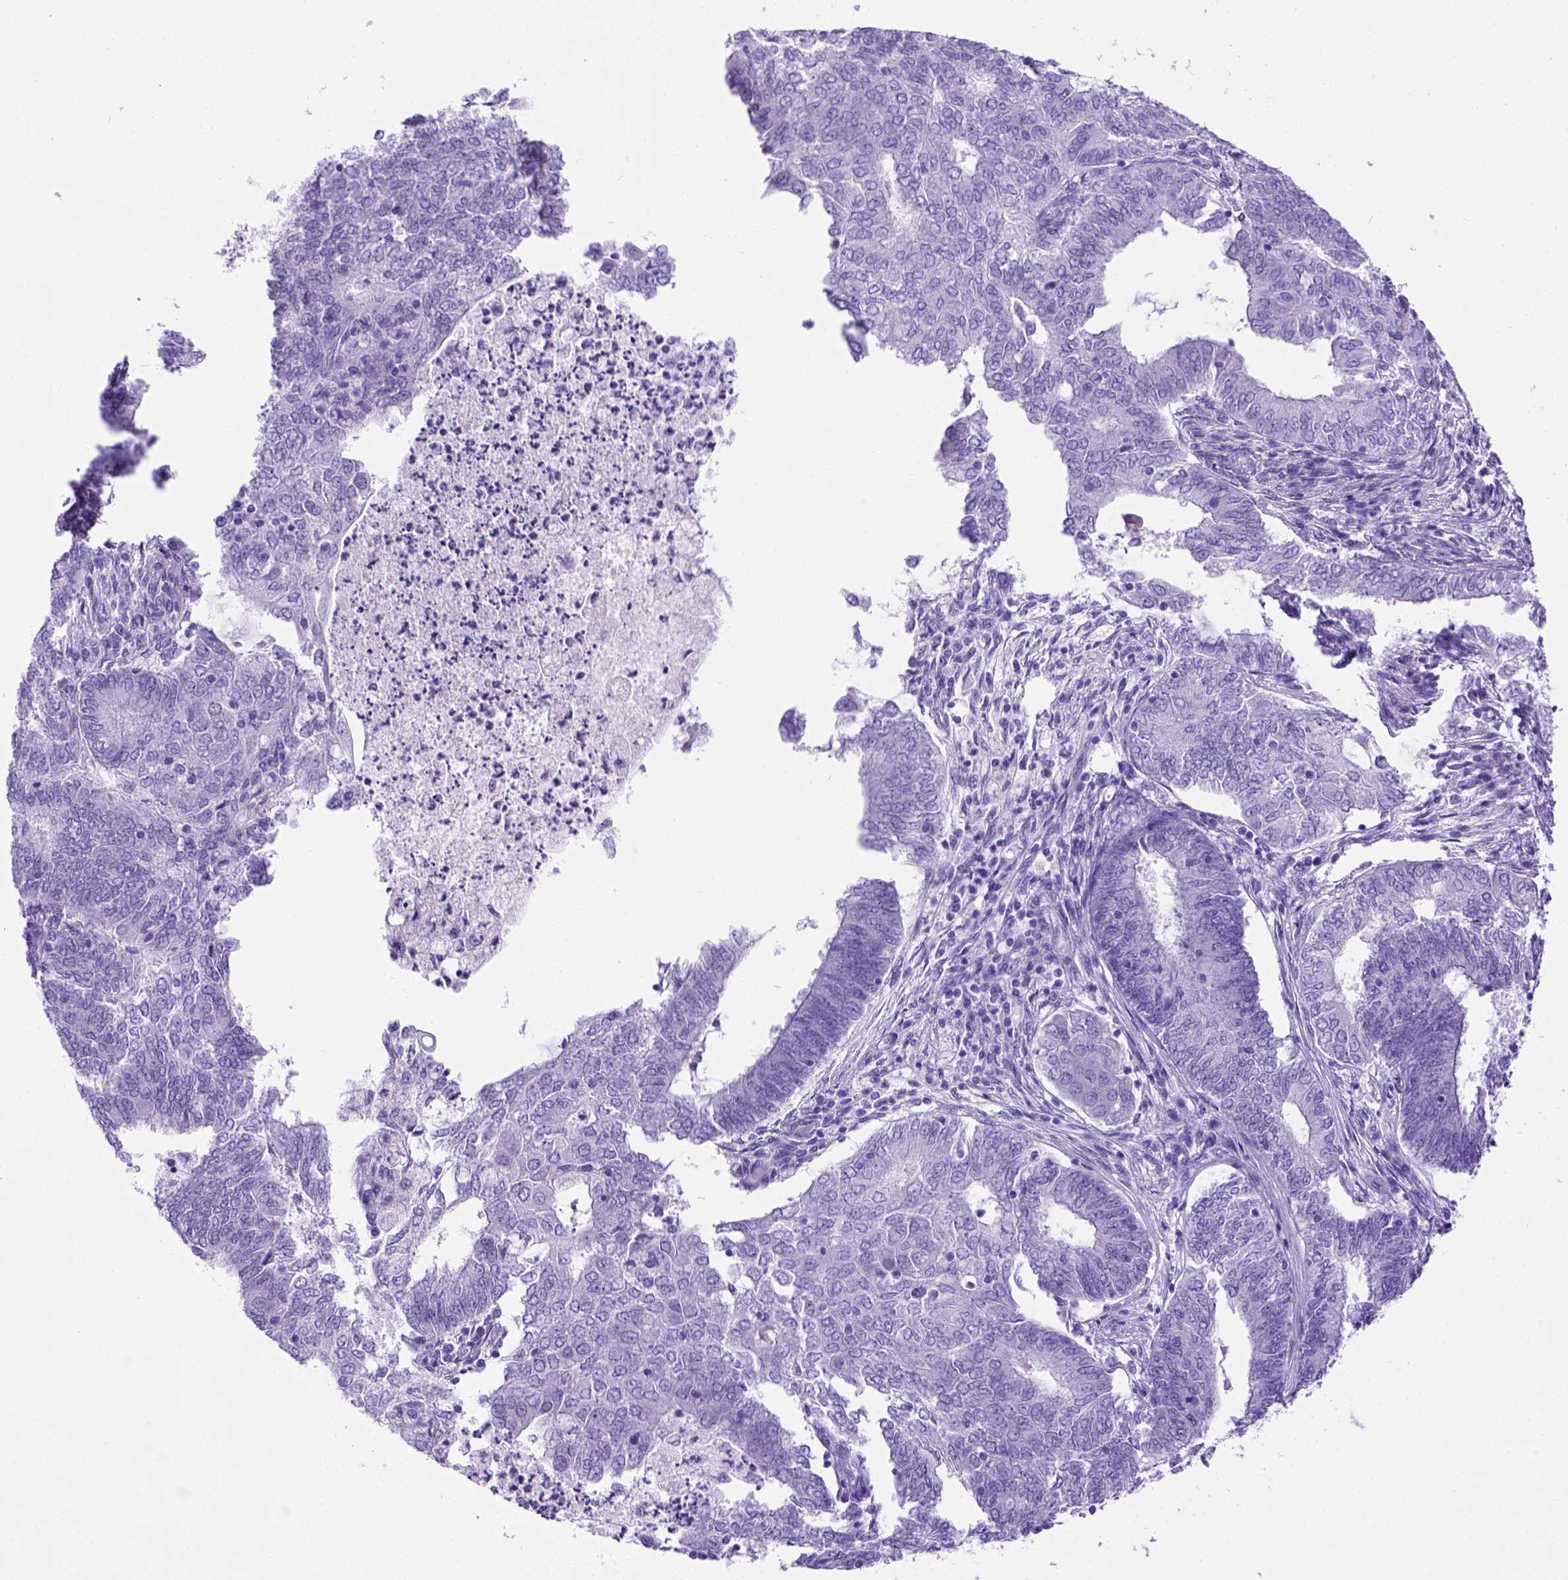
{"staining": {"intensity": "negative", "quantity": "none", "location": "none"}, "tissue": "endometrial cancer", "cell_type": "Tumor cells", "image_type": "cancer", "snomed": [{"axis": "morphology", "description": "Adenocarcinoma, NOS"}, {"axis": "topography", "description": "Endometrium"}], "caption": "A photomicrograph of endometrial cancer (adenocarcinoma) stained for a protein demonstrates no brown staining in tumor cells.", "gene": "MEOX2", "patient": {"sex": "female", "age": 62}}